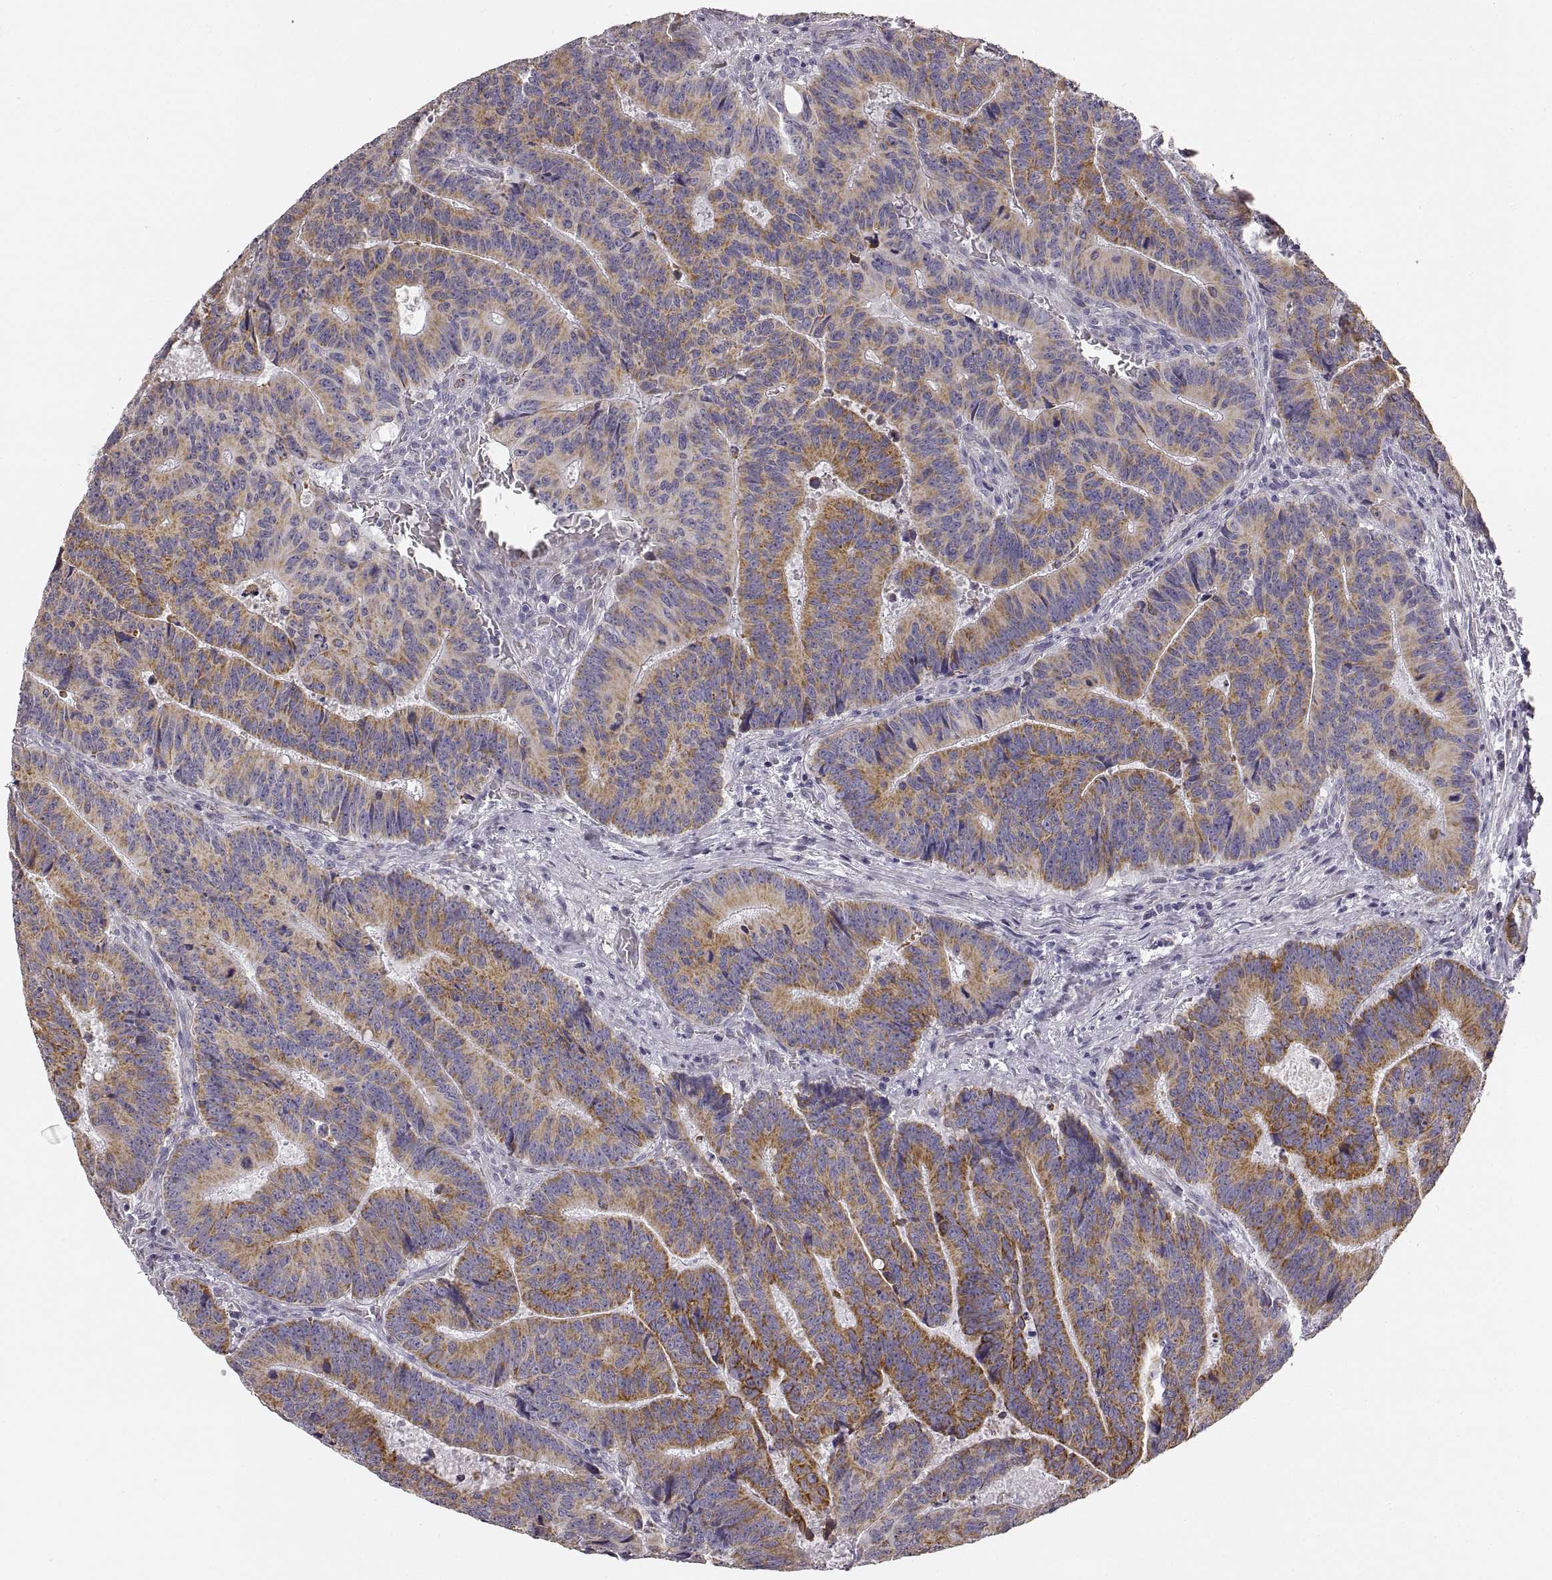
{"staining": {"intensity": "moderate", "quantity": ">75%", "location": "cytoplasmic/membranous"}, "tissue": "colorectal cancer", "cell_type": "Tumor cells", "image_type": "cancer", "snomed": [{"axis": "morphology", "description": "Adenocarcinoma, NOS"}, {"axis": "topography", "description": "Colon"}], "caption": "An immunohistochemistry (IHC) histopathology image of tumor tissue is shown. Protein staining in brown shows moderate cytoplasmic/membranous positivity in colorectal adenocarcinoma within tumor cells. (IHC, brightfield microscopy, high magnification).", "gene": "RDH13", "patient": {"sex": "female", "age": 82}}